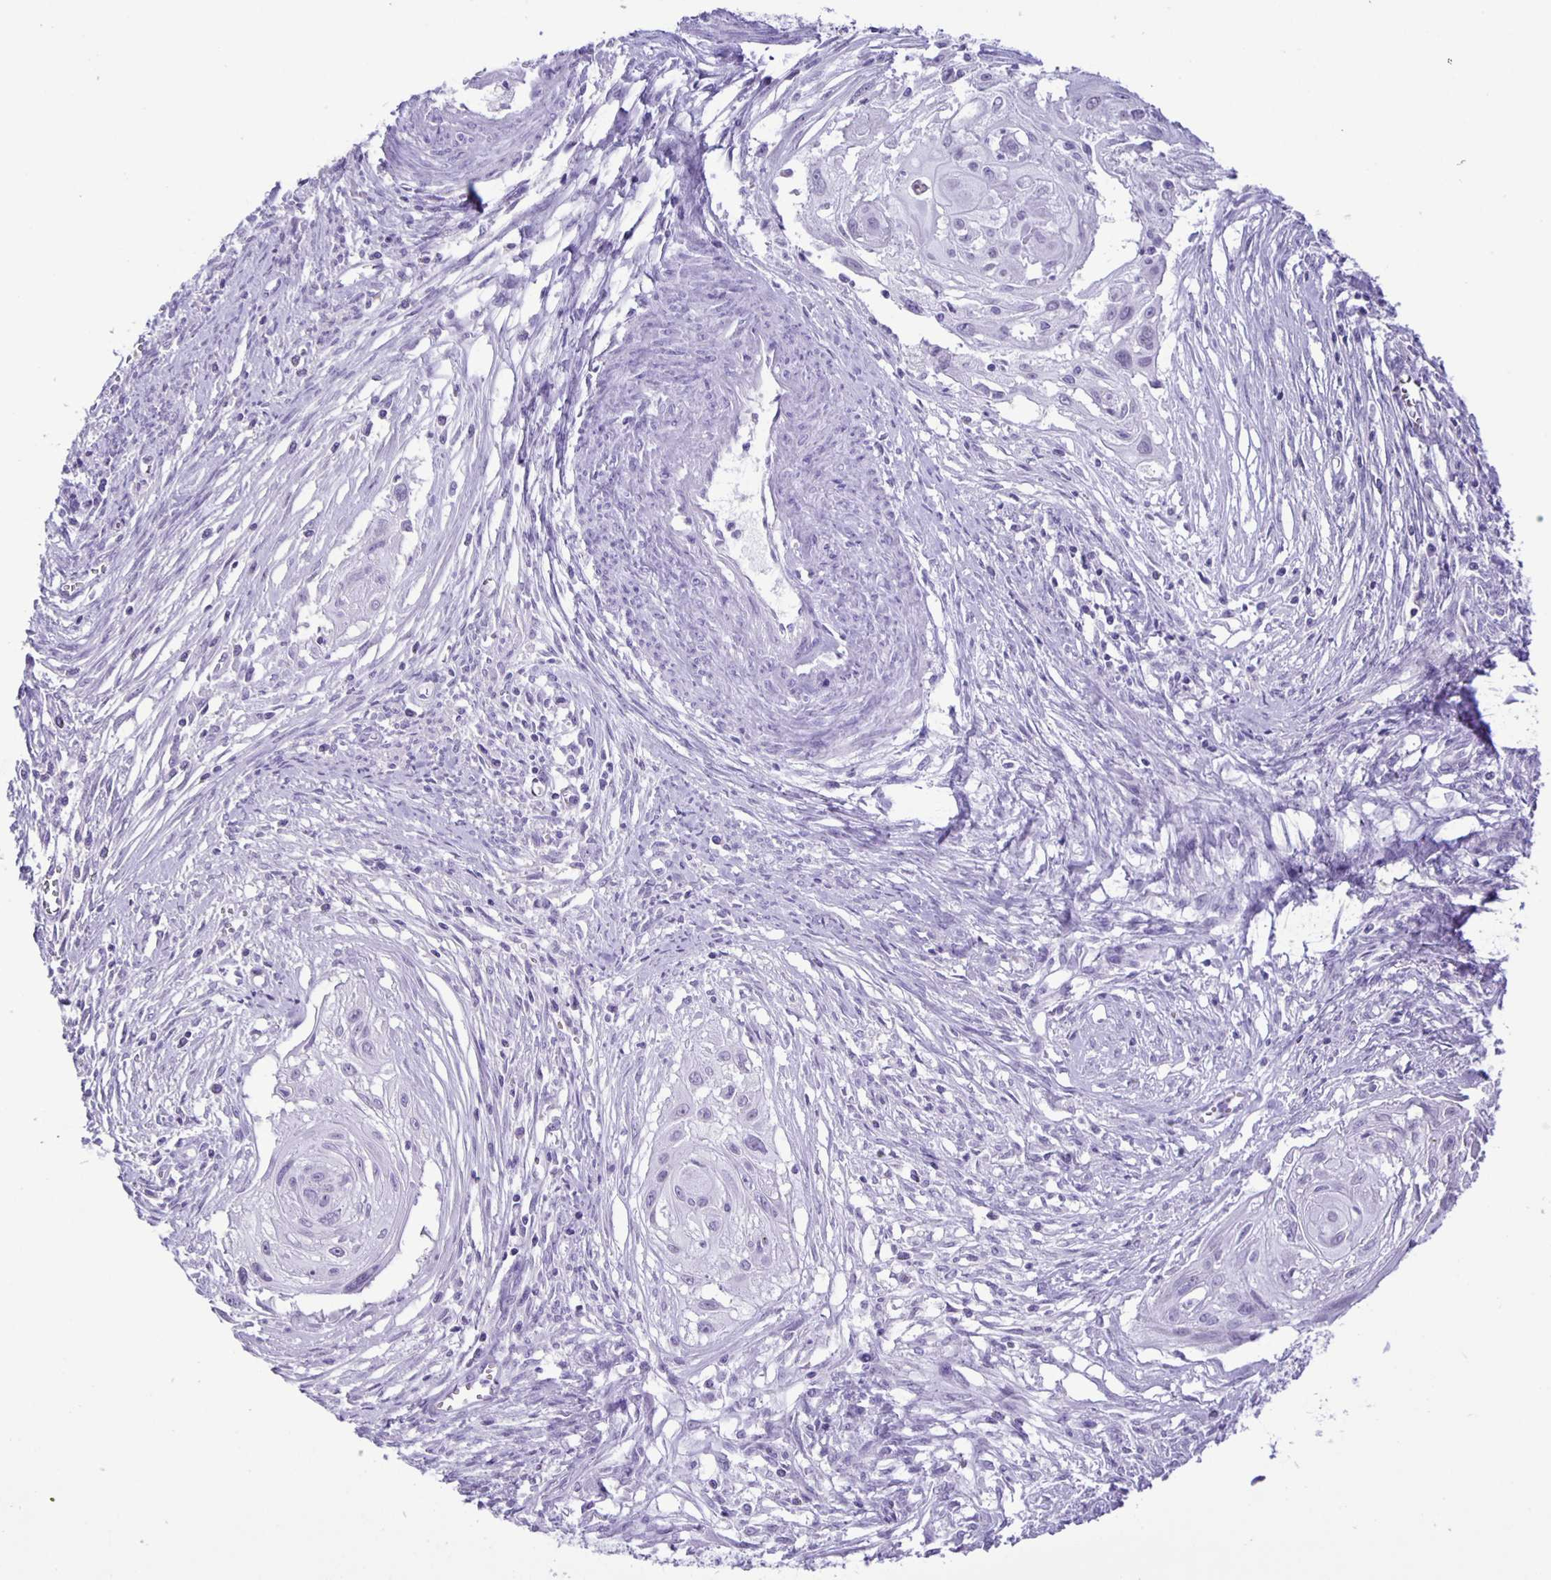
{"staining": {"intensity": "negative", "quantity": "none", "location": "none"}, "tissue": "cervical cancer", "cell_type": "Tumor cells", "image_type": "cancer", "snomed": [{"axis": "morphology", "description": "Squamous cell carcinoma, NOS"}, {"axis": "topography", "description": "Cervix"}], "caption": "Tumor cells show no significant staining in cervical squamous cell carcinoma.", "gene": "EZHIP", "patient": {"sex": "female", "age": 49}}